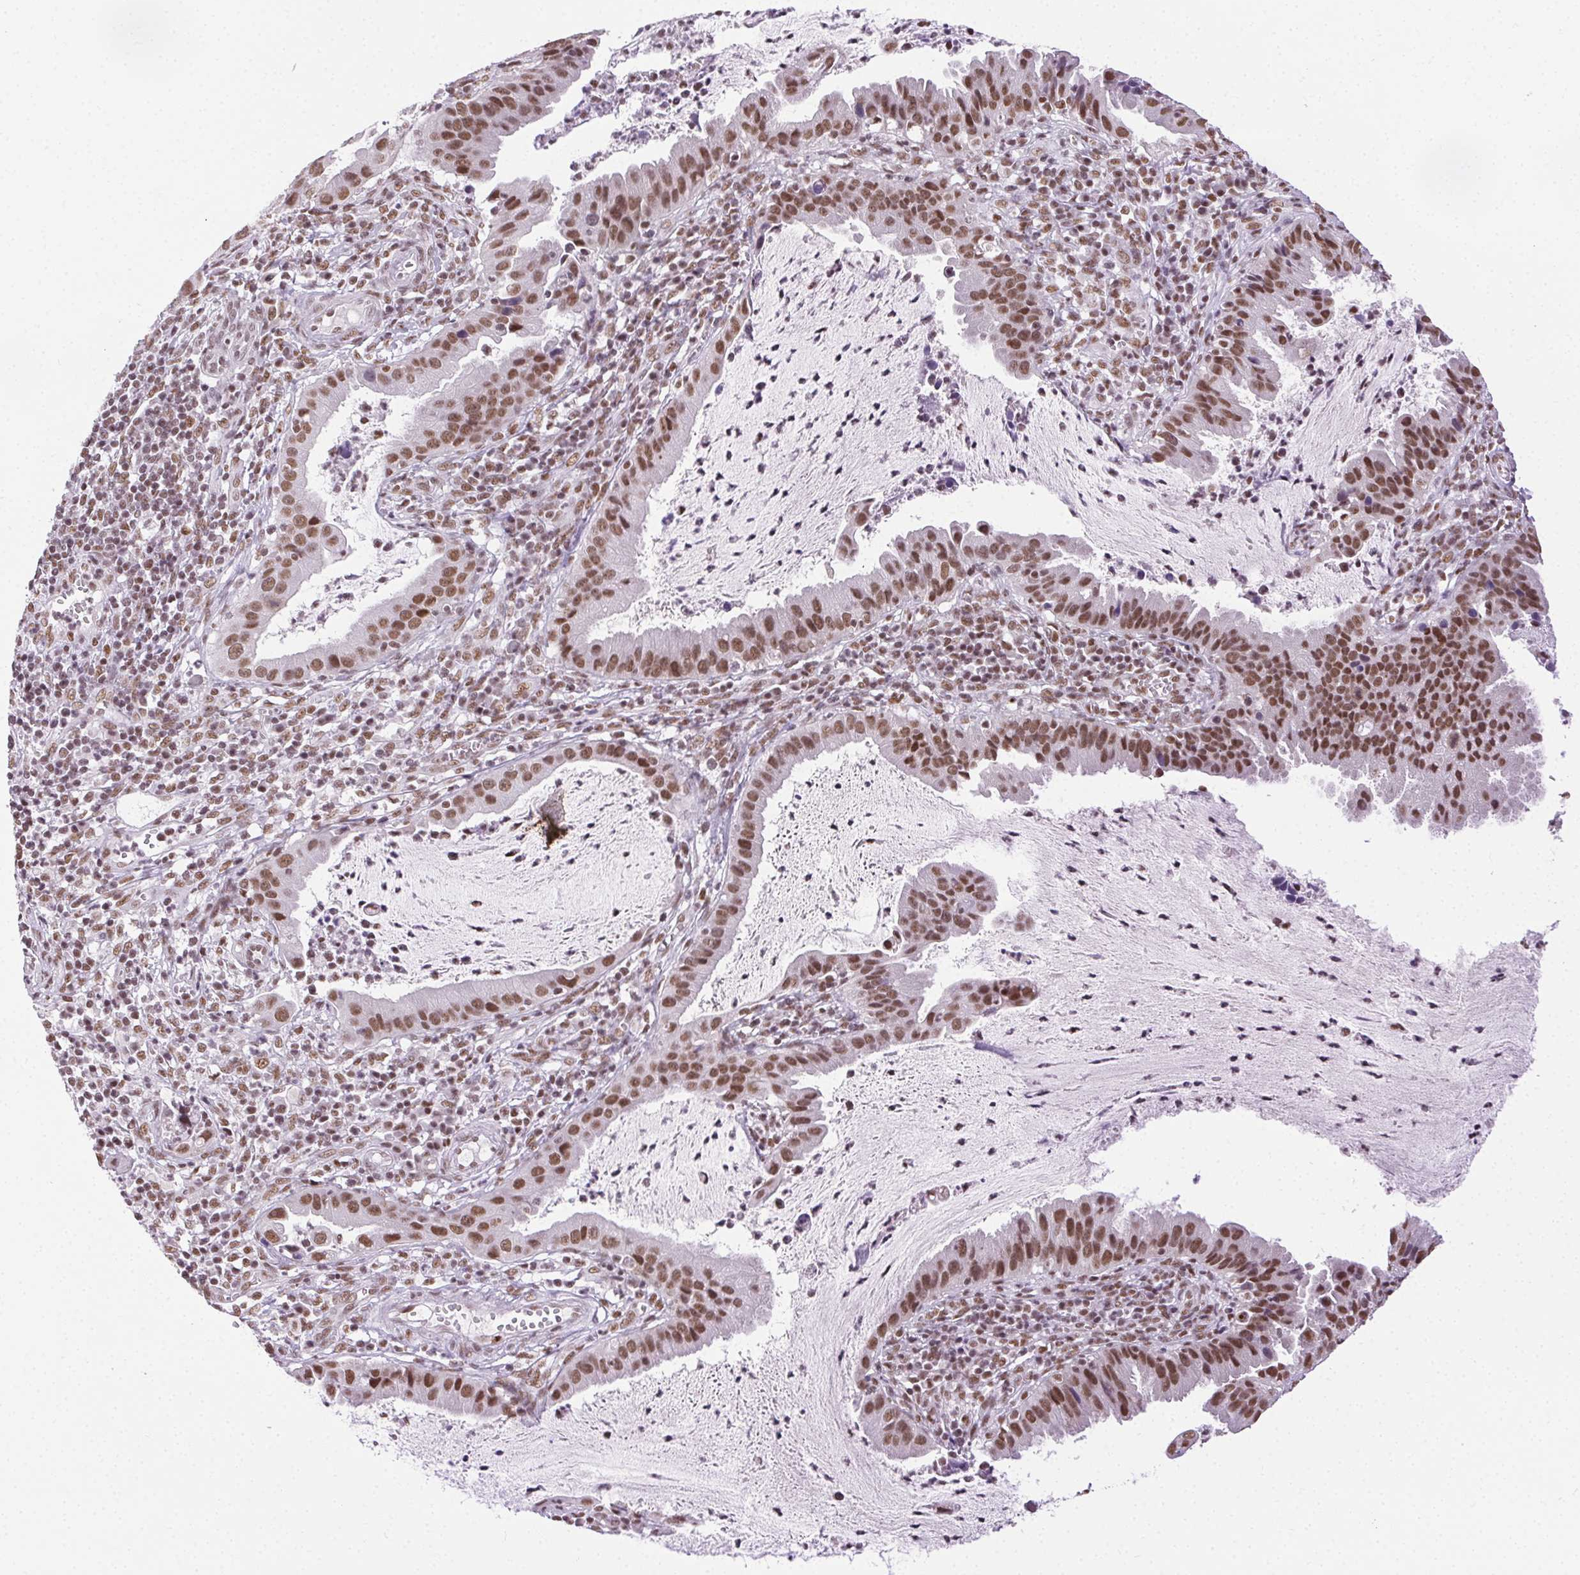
{"staining": {"intensity": "moderate", "quantity": ">75%", "location": "nuclear"}, "tissue": "cervical cancer", "cell_type": "Tumor cells", "image_type": "cancer", "snomed": [{"axis": "morphology", "description": "Adenocarcinoma, NOS"}, {"axis": "topography", "description": "Cervix"}], "caption": "Protein expression analysis of adenocarcinoma (cervical) shows moderate nuclear staining in approximately >75% of tumor cells.", "gene": "TRA2B", "patient": {"sex": "female", "age": 34}}